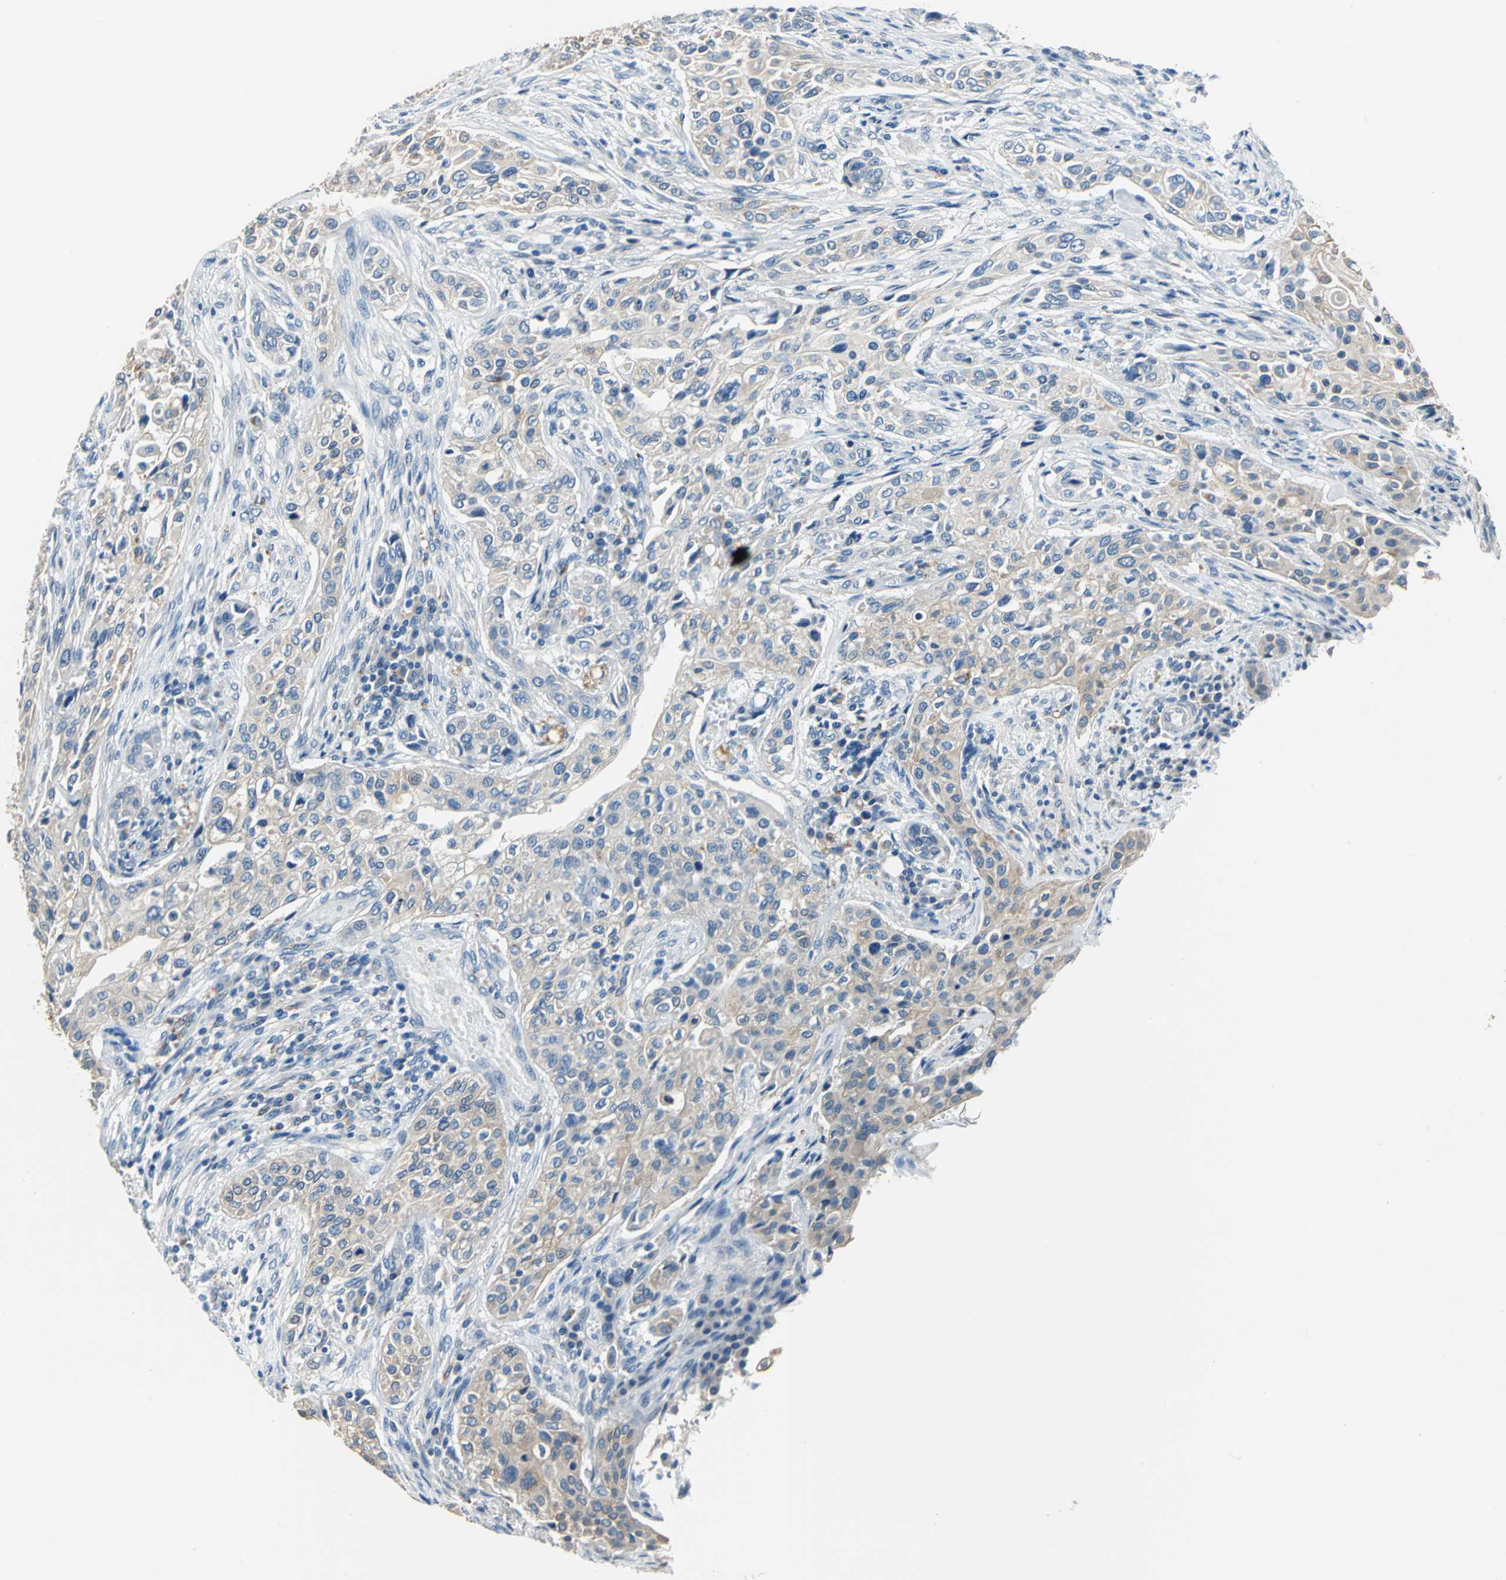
{"staining": {"intensity": "weak", "quantity": ">75%", "location": "cytoplasmic/membranous"}, "tissue": "urothelial cancer", "cell_type": "Tumor cells", "image_type": "cancer", "snomed": [{"axis": "morphology", "description": "Urothelial carcinoma, High grade"}, {"axis": "topography", "description": "Urinary bladder"}], "caption": "Weak cytoplasmic/membranous staining is identified in about >75% of tumor cells in urothelial cancer. (DAB (3,3'-diaminobenzidine) IHC with brightfield microscopy, high magnification).", "gene": "RASD2", "patient": {"sex": "male", "age": 74}}